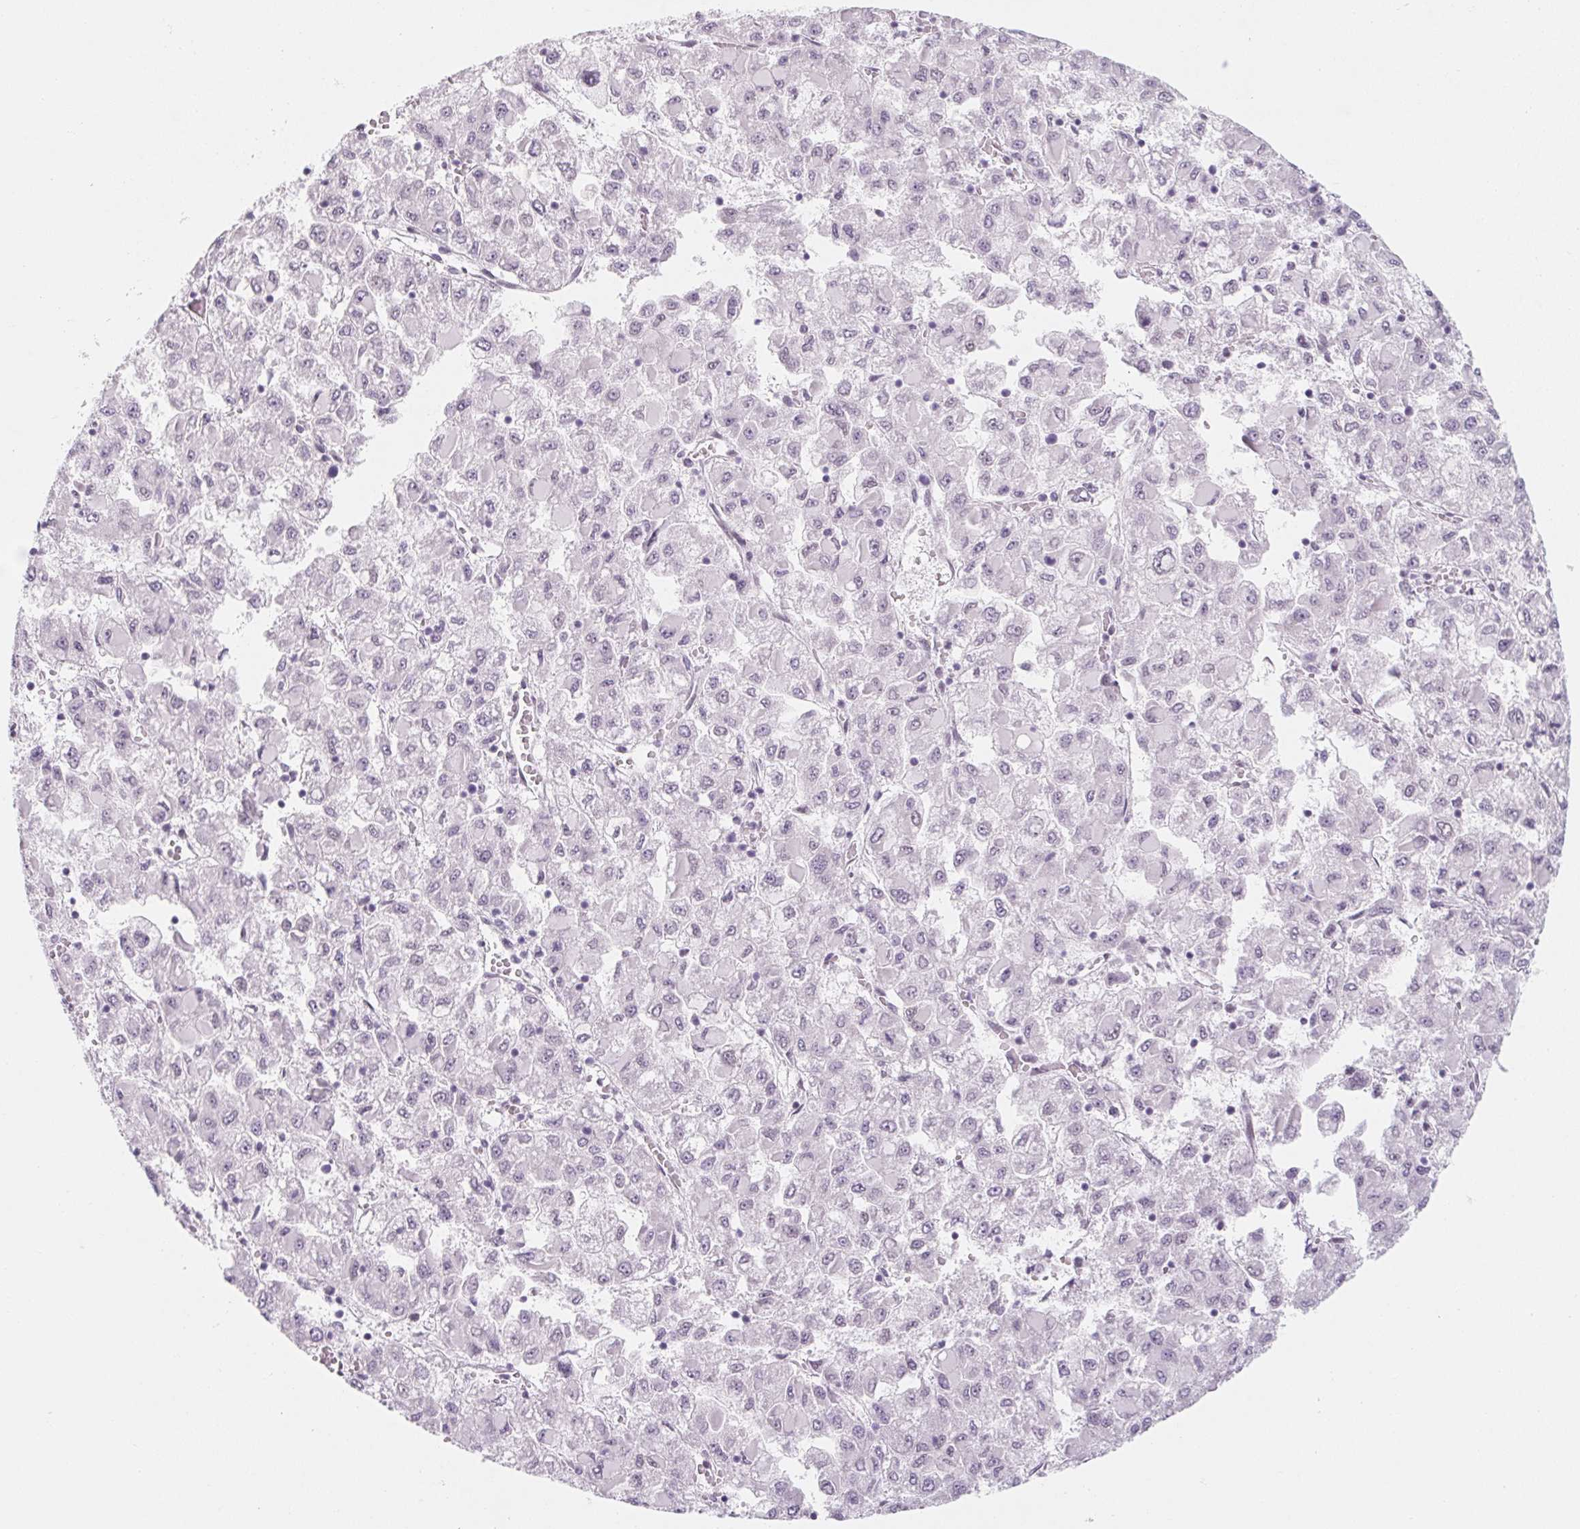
{"staining": {"intensity": "negative", "quantity": "none", "location": "none"}, "tissue": "liver cancer", "cell_type": "Tumor cells", "image_type": "cancer", "snomed": [{"axis": "morphology", "description": "Carcinoma, Hepatocellular, NOS"}, {"axis": "topography", "description": "Liver"}], "caption": "Liver cancer (hepatocellular carcinoma) was stained to show a protein in brown. There is no significant positivity in tumor cells.", "gene": "KCNQ2", "patient": {"sex": "male", "age": 40}}